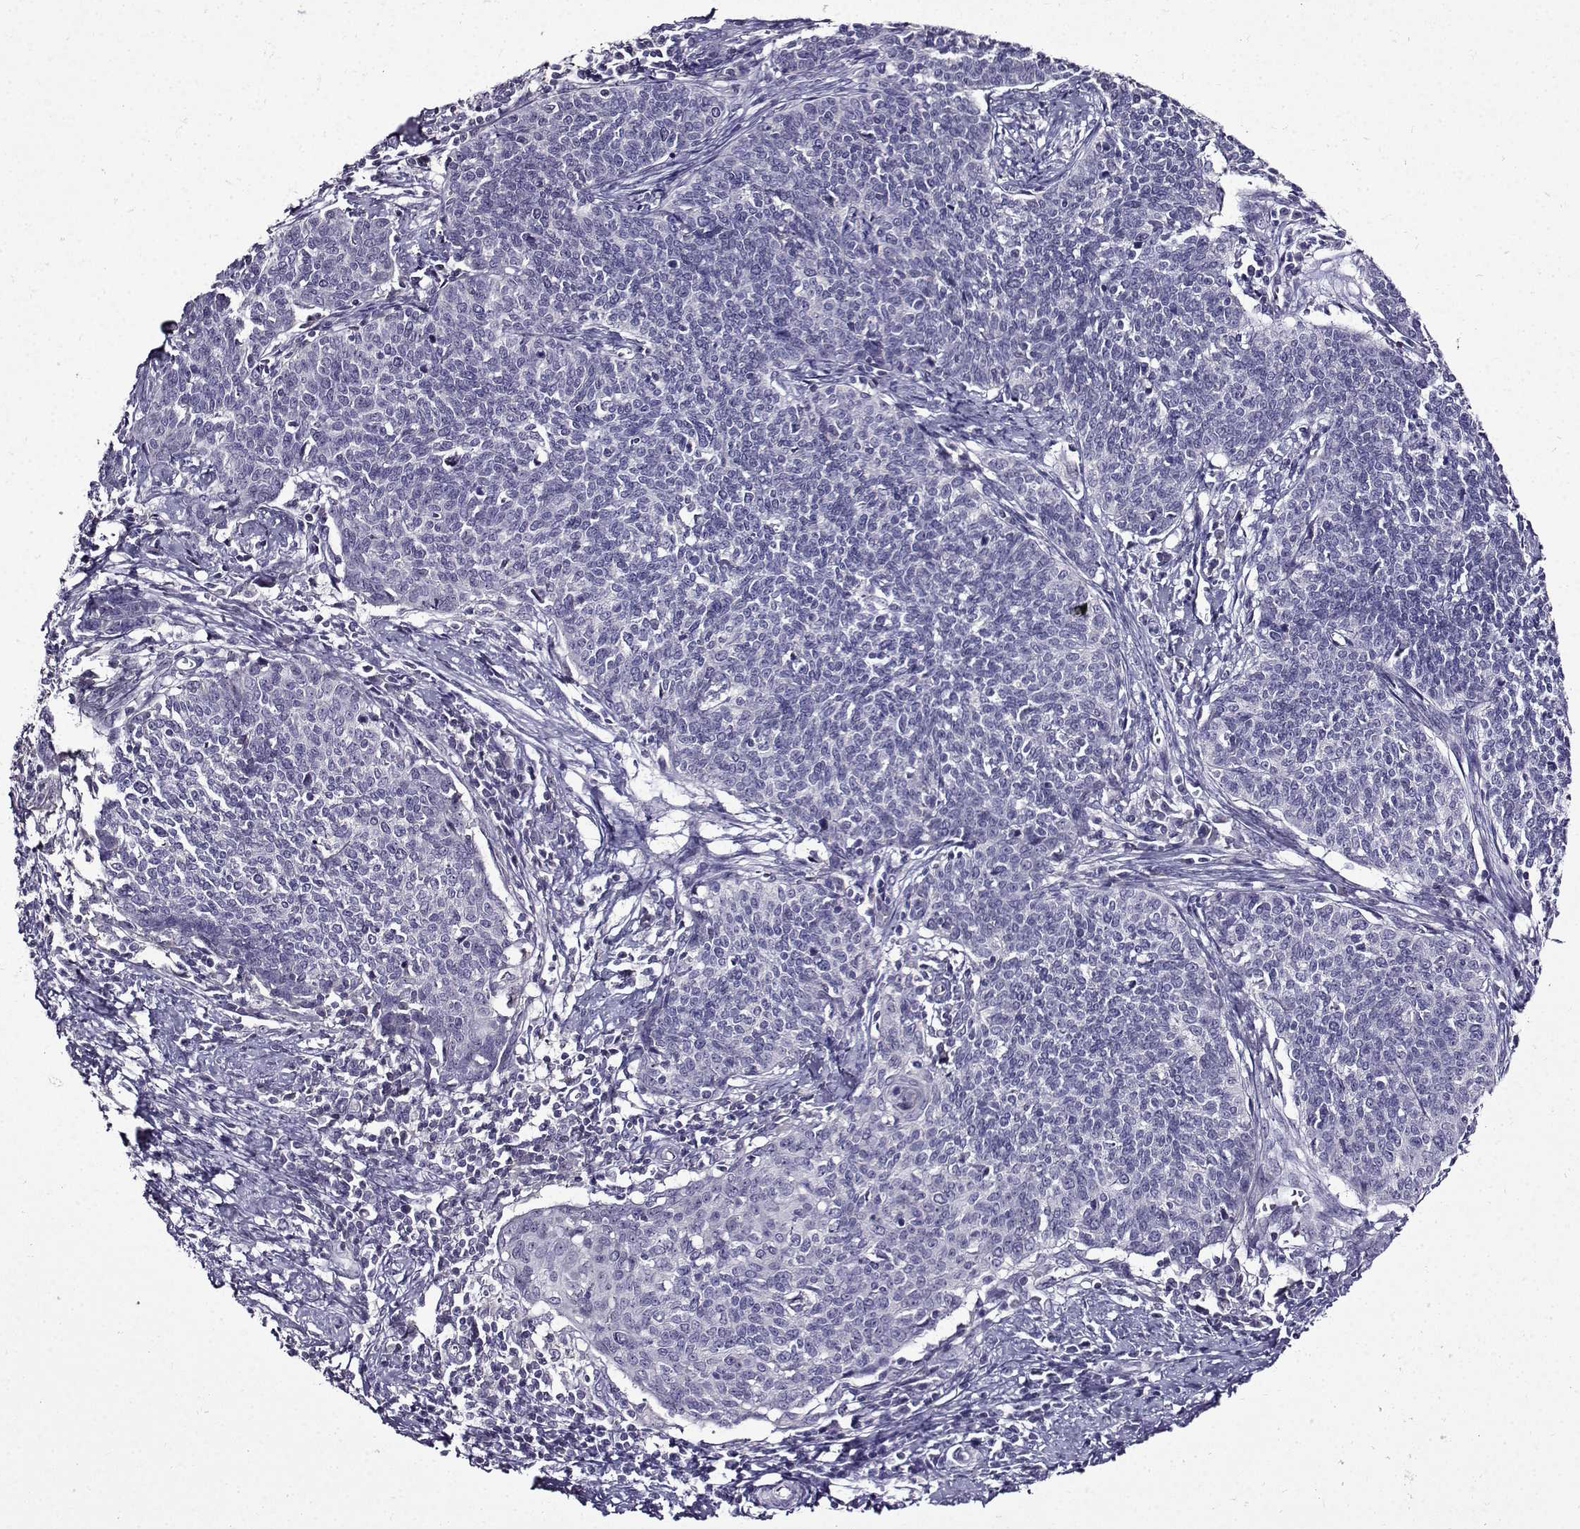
{"staining": {"intensity": "negative", "quantity": "none", "location": "none"}, "tissue": "cervical cancer", "cell_type": "Tumor cells", "image_type": "cancer", "snomed": [{"axis": "morphology", "description": "Squamous cell carcinoma, NOS"}, {"axis": "topography", "description": "Cervix"}], "caption": "A high-resolution histopathology image shows immunohistochemistry (IHC) staining of cervical squamous cell carcinoma, which displays no significant expression in tumor cells. (DAB (3,3'-diaminobenzidine) IHC visualized using brightfield microscopy, high magnification).", "gene": "TMEM266", "patient": {"sex": "female", "age": 39}}